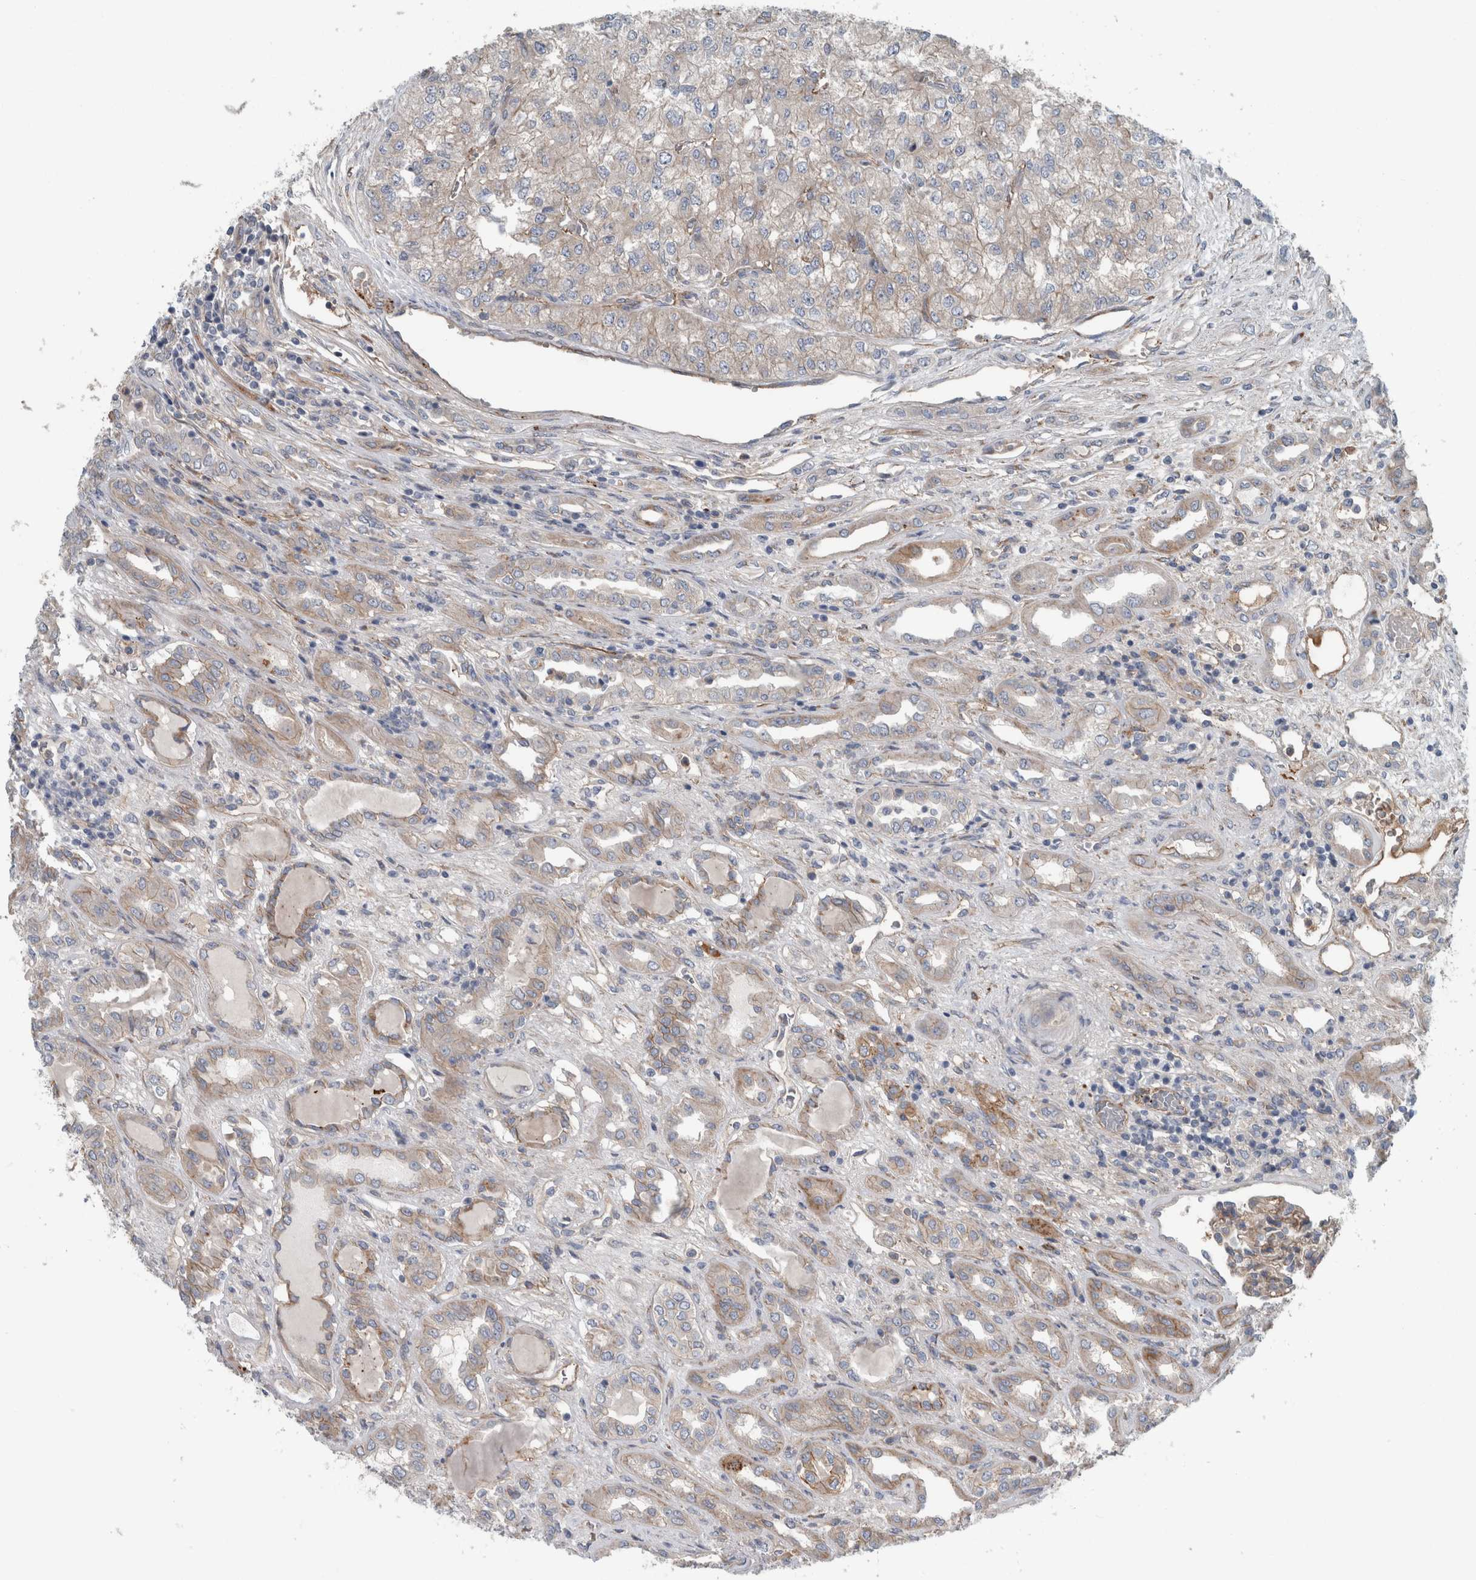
{"staining": {"intensity": "weak", "quantity": ">75%", "location": "cytoplasmic/membranous"}, "tissue": "renal cancer", "cell_type": "Tumor cells", "image_type": "cancer", "snomed": [{"axis": "morphology", "description": "Adenocarcinoma, NOS"}, {"axis": "topography", "description": "Kidney"}], "caption": "Protein expression analysis of human renal cancer reveals weak cytoplasmic/membranous staining in approximately >75% of tumor cells.", "gene": "GLT8D2", "patient": {"sex": "female", "age": 54}}